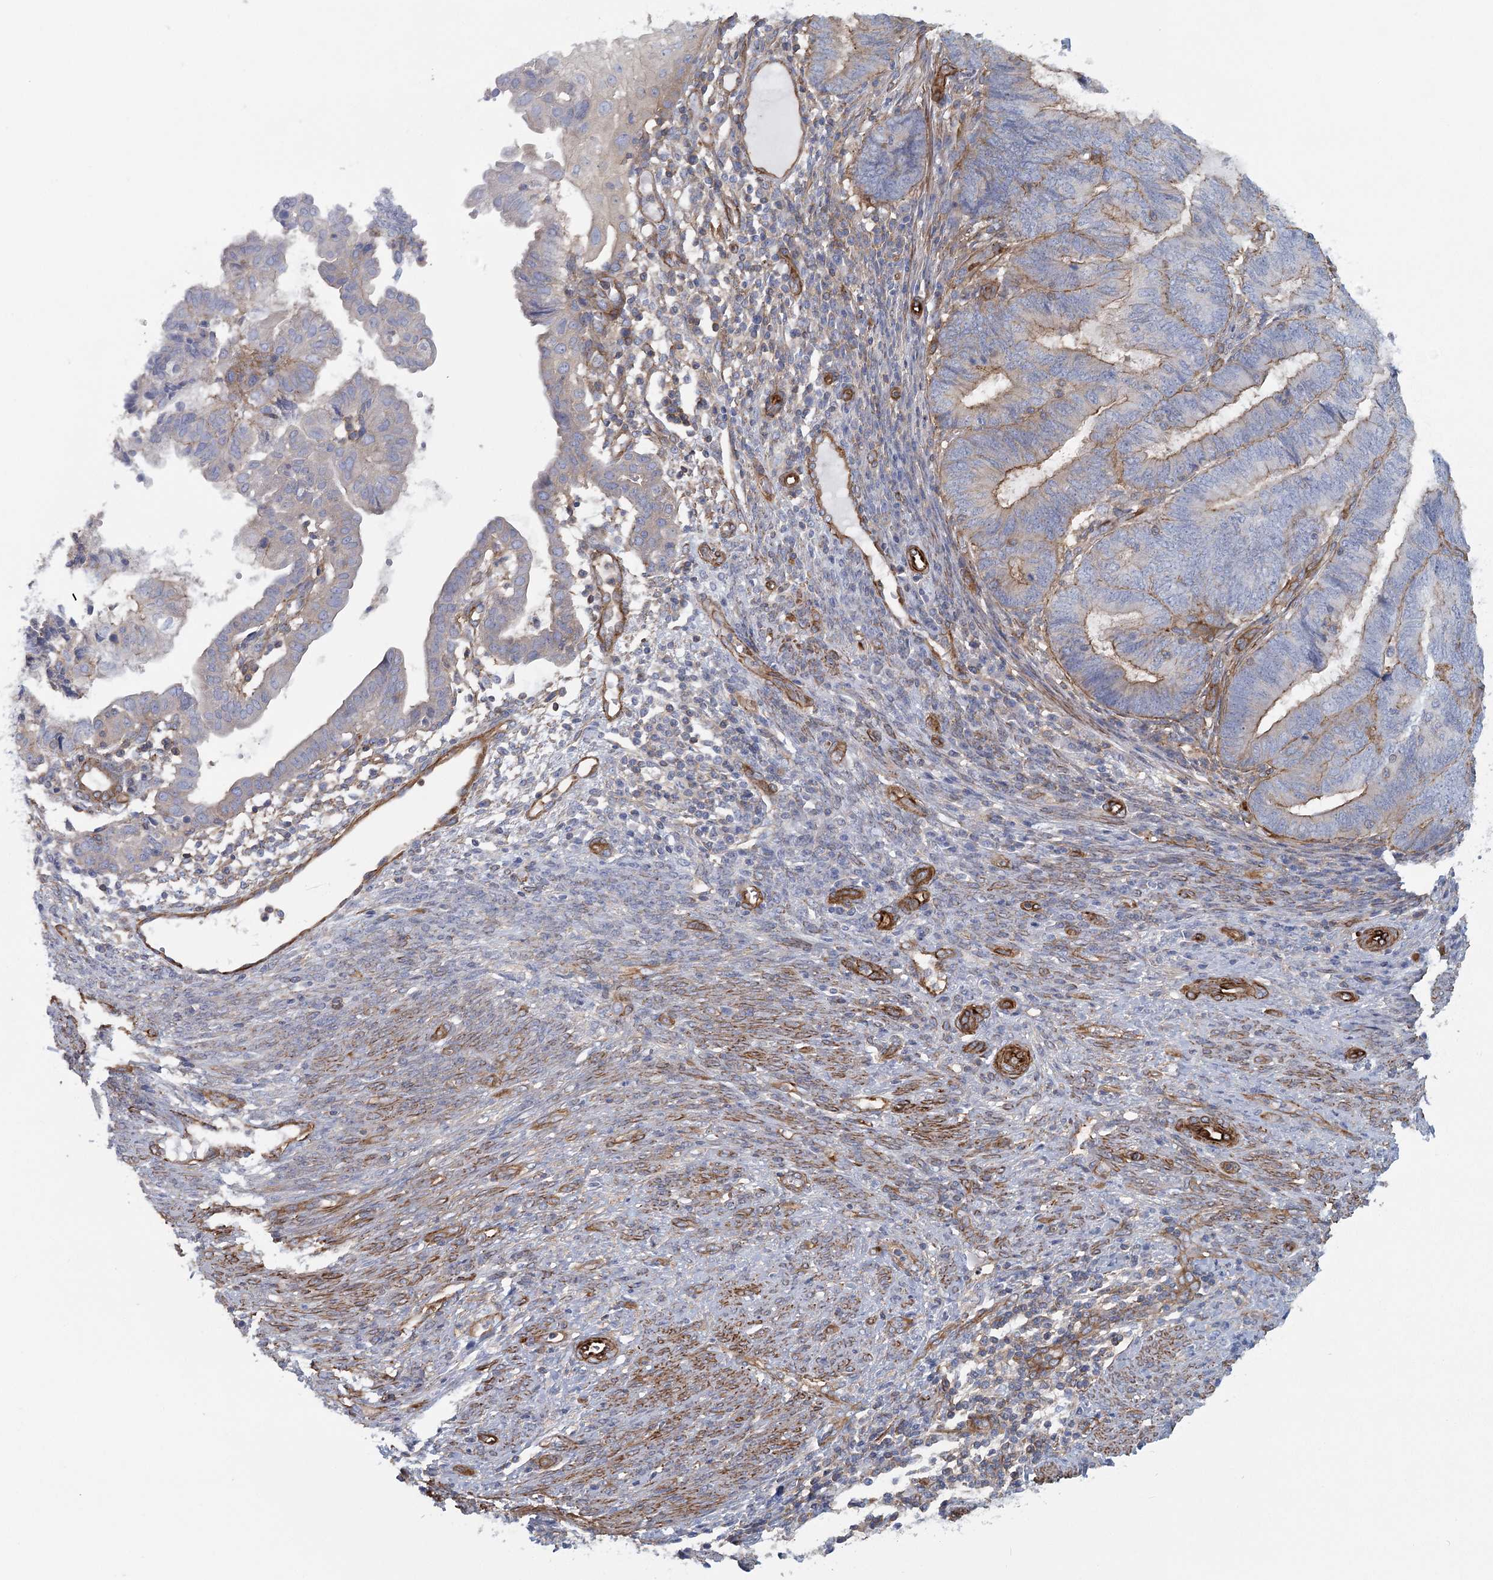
{"staining": {"intensity": "moderate", "quantity": "25%-75%", "location": "cytoplasmic/membranous"}, "tissue": "endometrial cancer", "cell_type": "Tumor cells", "image_type": "cancer", "snomed": [{"axis": "morphology", "description": "Adenocarcinoma, NOS"}, {"axis": "topography", "description": "Uterus"}, {"axis": "topography", "description": "Endometrium"}], "caption": "Moderate cytoplasmic/membranous positivity for a protein is identified in approximately 25%-75% of tumor cells of endometrial adenocarcinoma using immunohistochemistry.", "gene": "IFT46", "patient": {"sex": "female", "age": 70}}